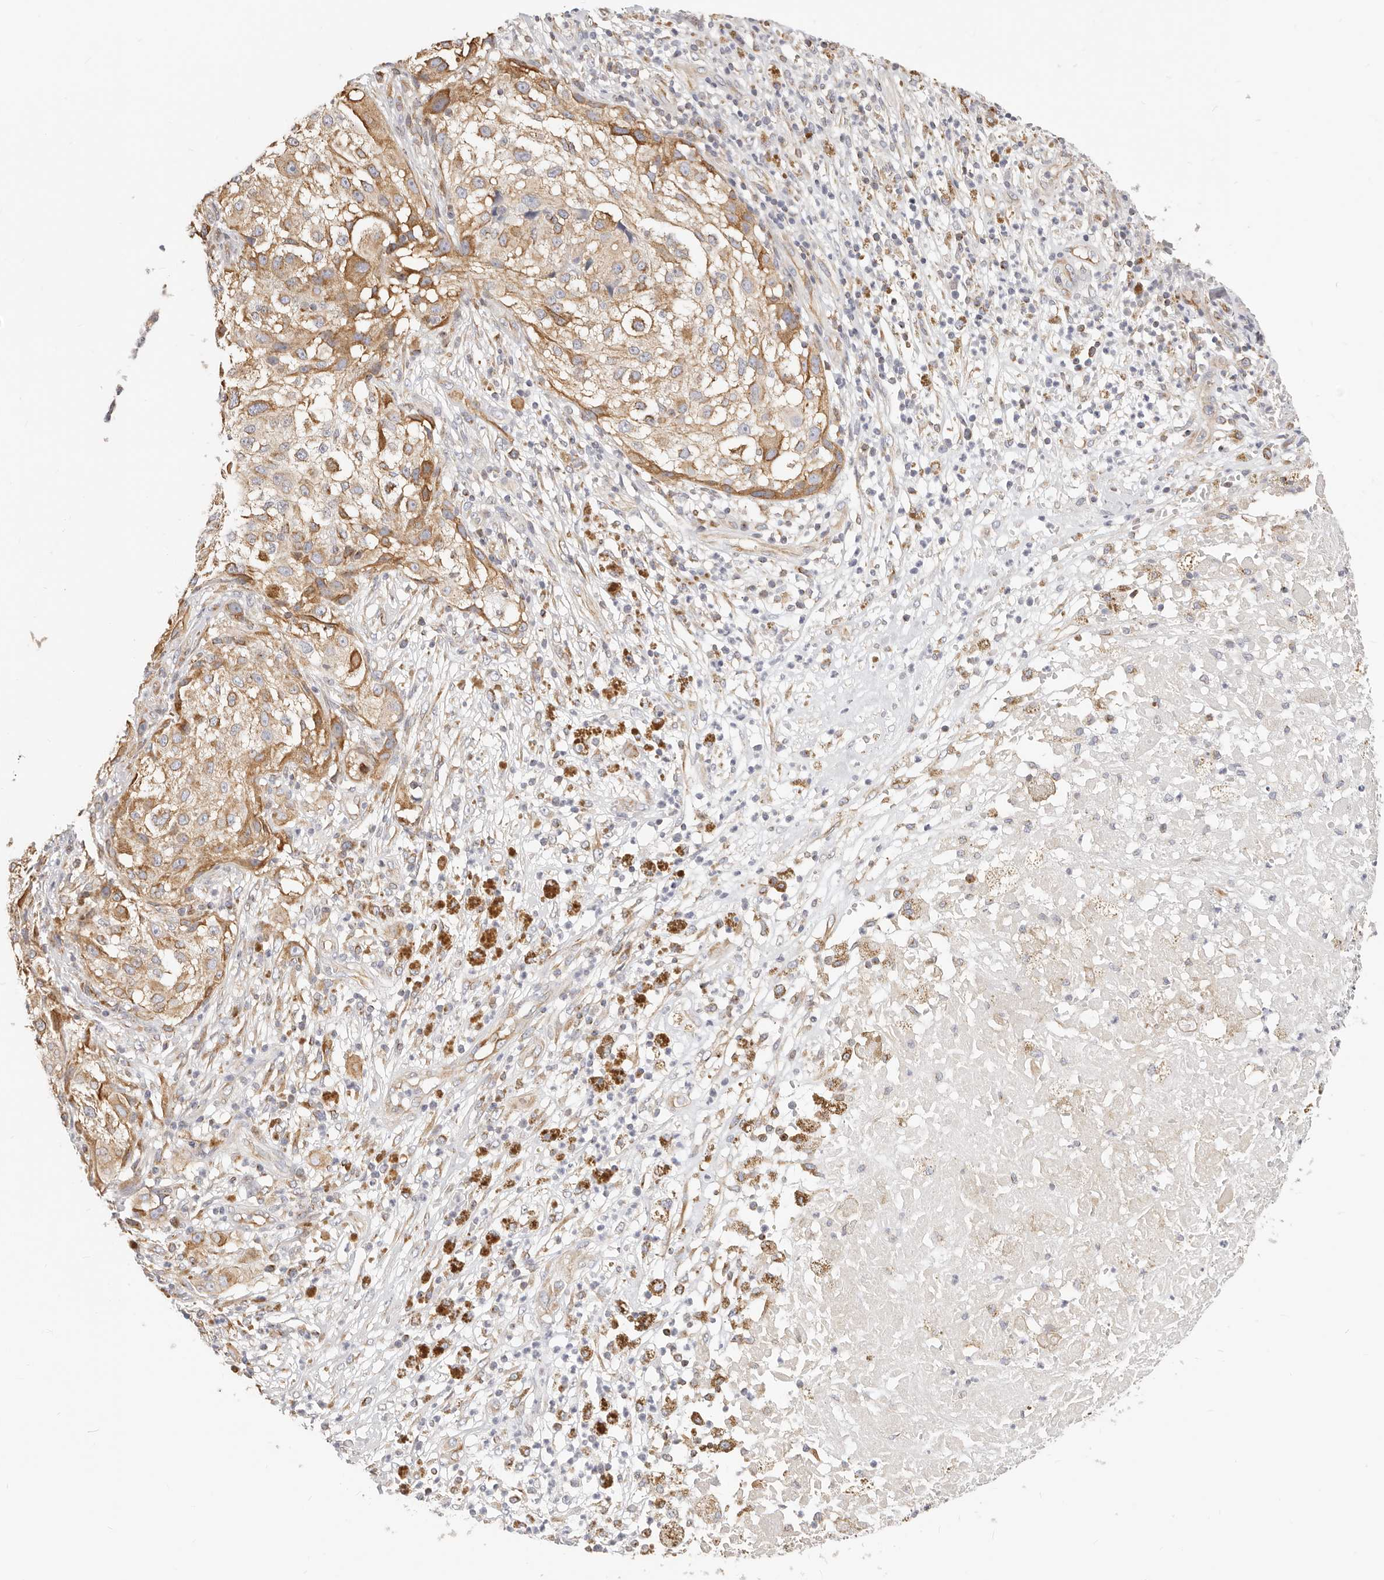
{"staining": {"intensity": "moderate", "quantity": ">75%", "location": "cytoplasmic/membranous"}, "tissue": "melanoma", "cell_type": "Tumor cells", "image_type": "cancer", "snomed": [{"axis": "morphology", "description": "Necrosis, NOS"}, {"axis": "morphology", "description": "Malignant melanoma, NOS"}, {"axis": "topography", "description": "Skin"}], "caption": "This photomicrograph displays melanoma stained with immunohistochemistry to label a protein in brown. The cytoplasmic/membranous of tumor cells show moderate positivity for the protein. Nuclei are counter-stained blue.", "gene": "DTNBP1", "patient": {"sex": "female", "age": 87}}